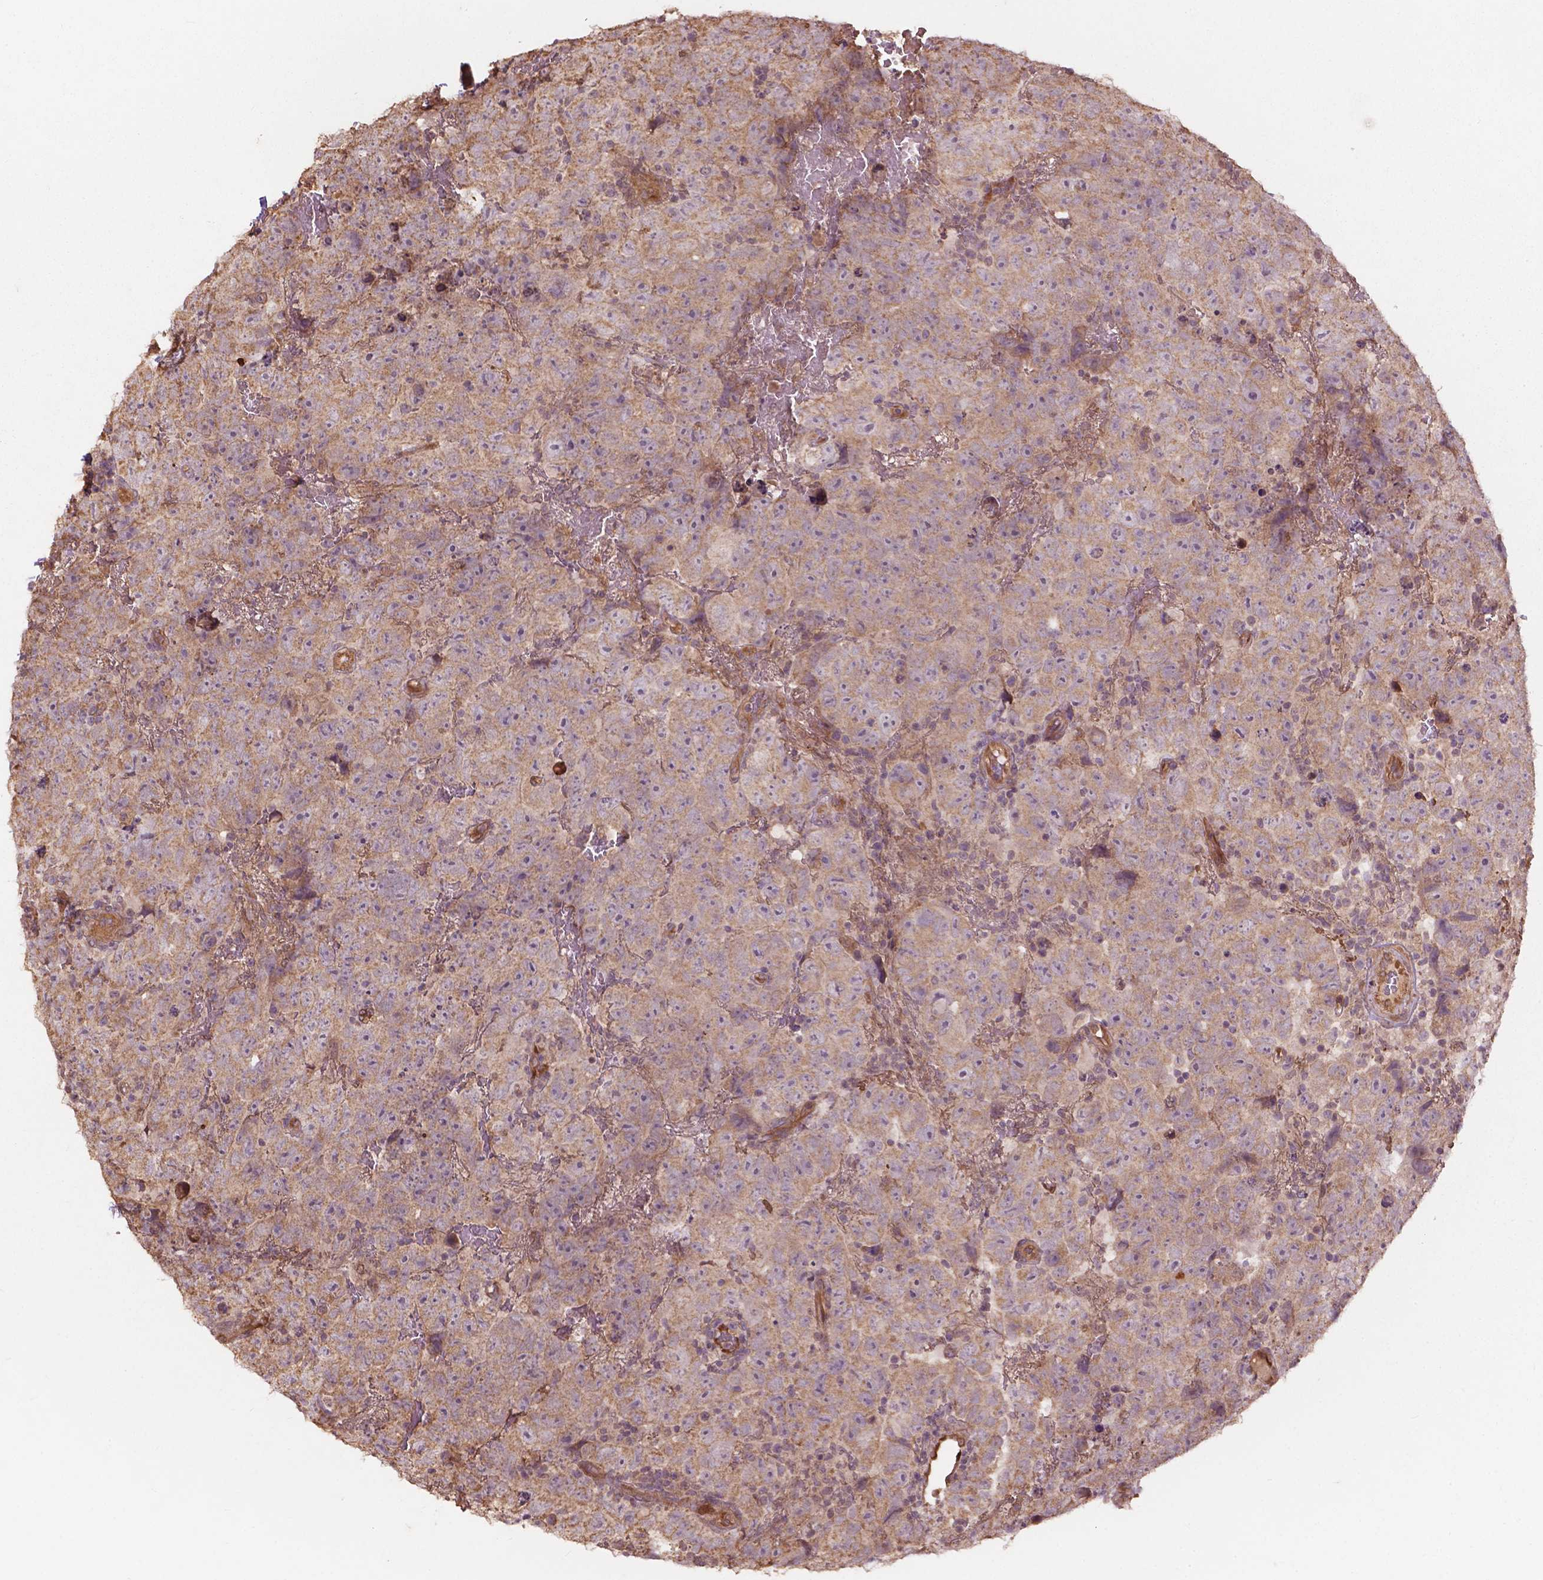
{"staining": {"intensity": "moderate", "quantity": ">75%", "location": "cytoplasmic/membranous"}, "tissue": "testis cancer", "cell_type": "Tumor cells", "image_type": "cancer", "snomed": [{"axis": "morphology", "description": "Carcinoma, Embryonal, NOS"}, {"axis": "topography", "description": "Testis"}], "caption": "Tumor cells exhibit moderate cytoplasmic/membranous expression in about >75% of cells in testis cancer.", "gene": "CDC42BPA", "patient": {"sex": "male", "age": 24}}